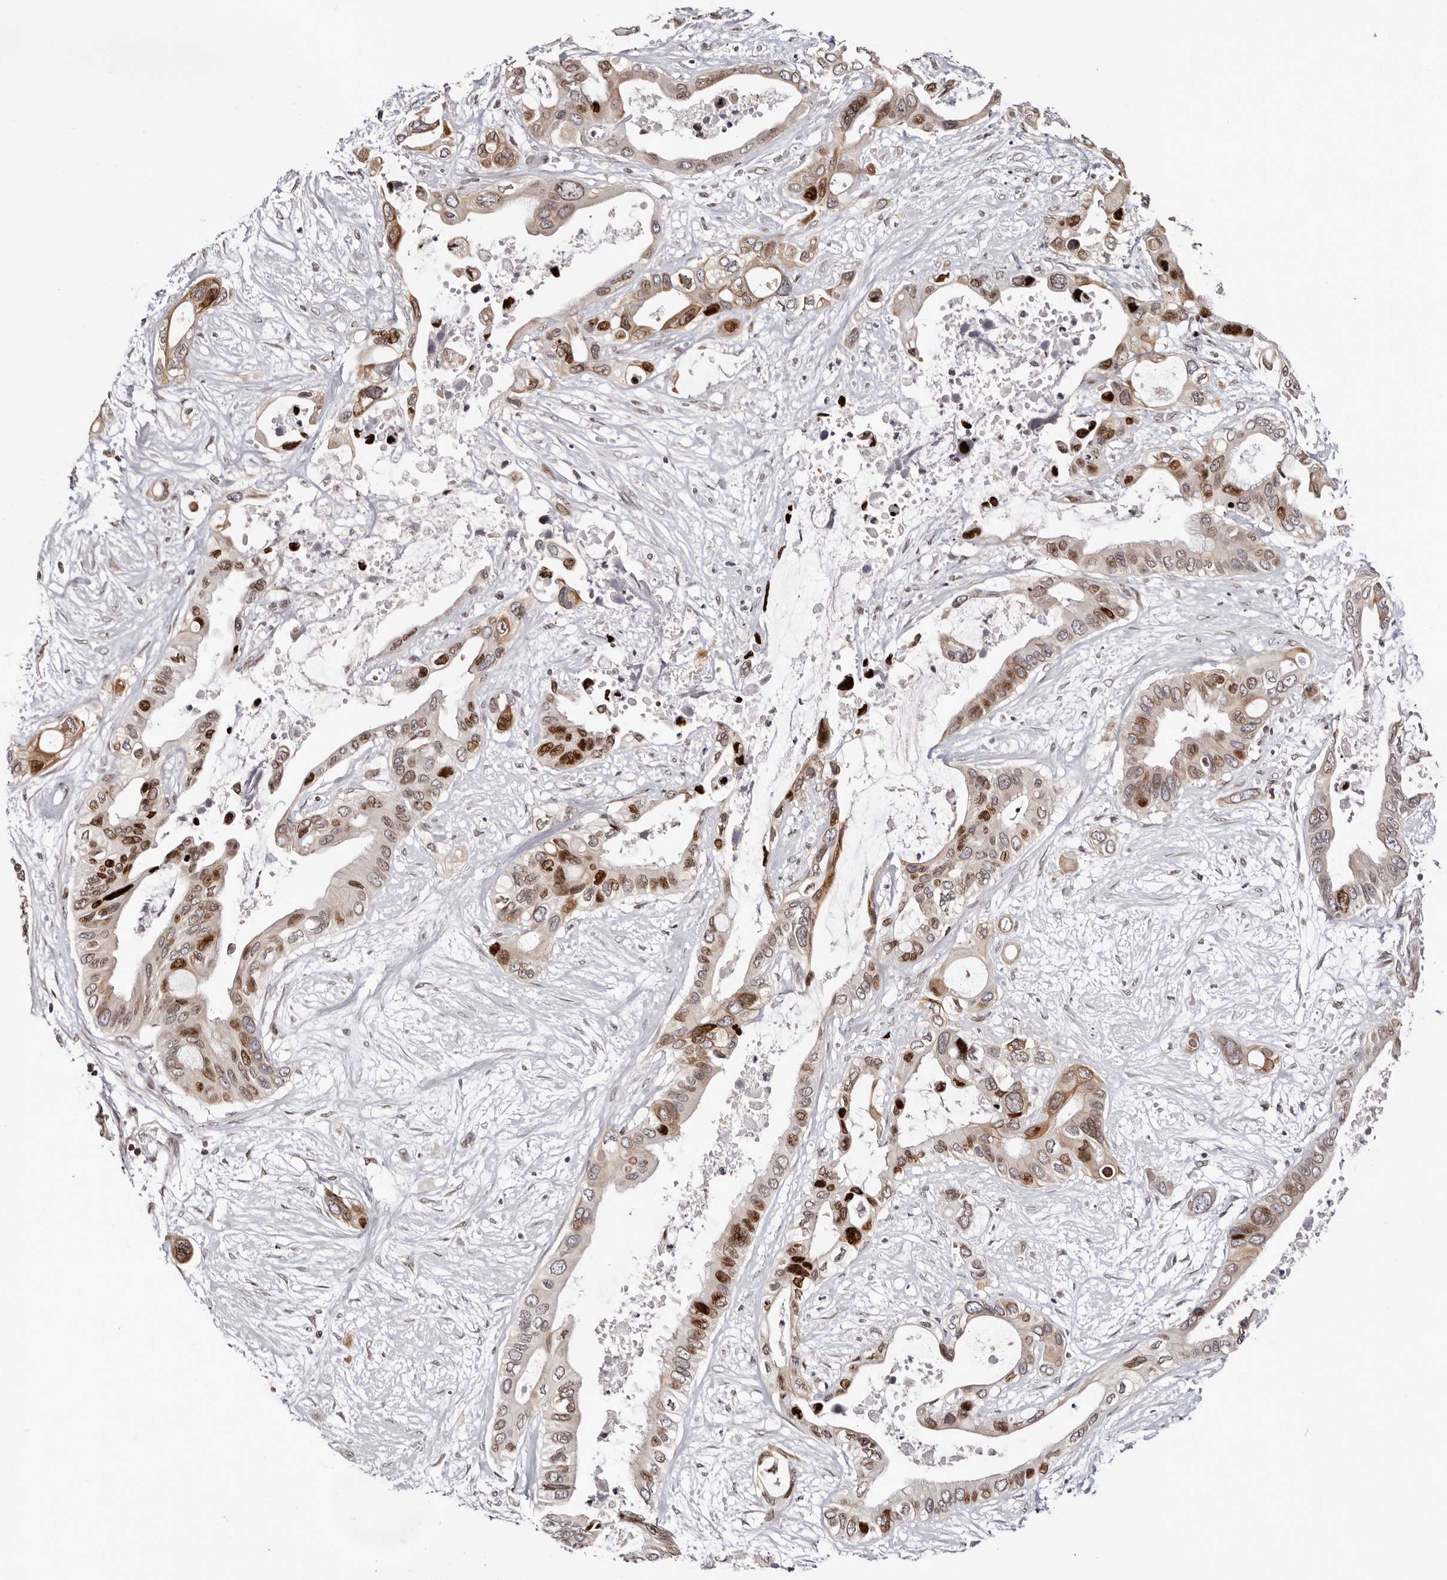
{"staining": {"intensity": "moderate", "quantity": ">75%", "location": "cytoplasmic/membranous,nuclear"}, "tissue": "pancreatic cancer", "cell_type": "Tumor cells", "image_type": "cancer", "snomed": [{"axis": "morphology", "description": "Adenocarcinoma, NOS"}, {"axis": "topography", "description": "Pancreas"}], "caption": "A high-resolution image shows immunohistochemistry staining of pancreatic cancer (adenocarcinoma), which exhibits moderate cytoplasmic/membranous and nuclear expression in about >75% of tumor cells. The protein is shown in brown color, while the nuclei are stained blue.", "gene": "NUP153", "patient": {"sex": "male", "age": 66}}